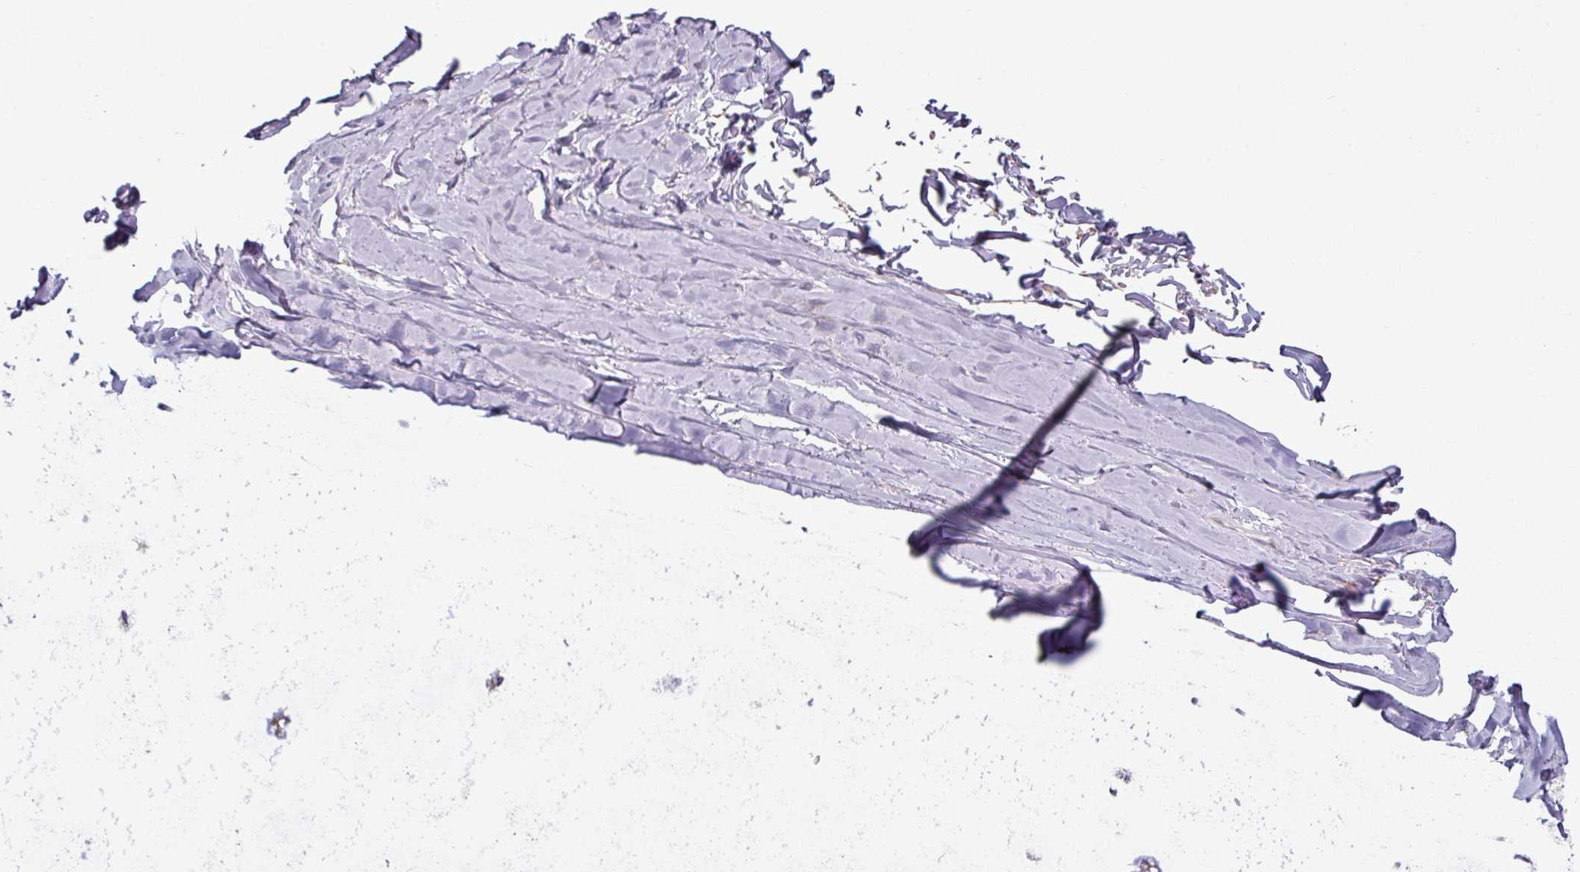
{"staining": {"intensity": "negative", "quantity": "none", "location": "none"}, "tissue": "adipose tissue", "cell_type": "Adipocytes", "image_type": "normal", "snomed": [{"axis": "morphology", "description": "Normal tissue, NOS"}, {"axis": "topography", "description": "Cartilage tissue"}, {"axis": "topography", "description": "Nasopharynx"}, {"axis": "topography", "description": "Thyroid gland"}], "caption": "Immunohistochemical staining of normal human adipose tissue demonstrates no significant positivity in adipocytes.", "gene": "MTMR14", "patient": {"sex": "male", "age": 63}}